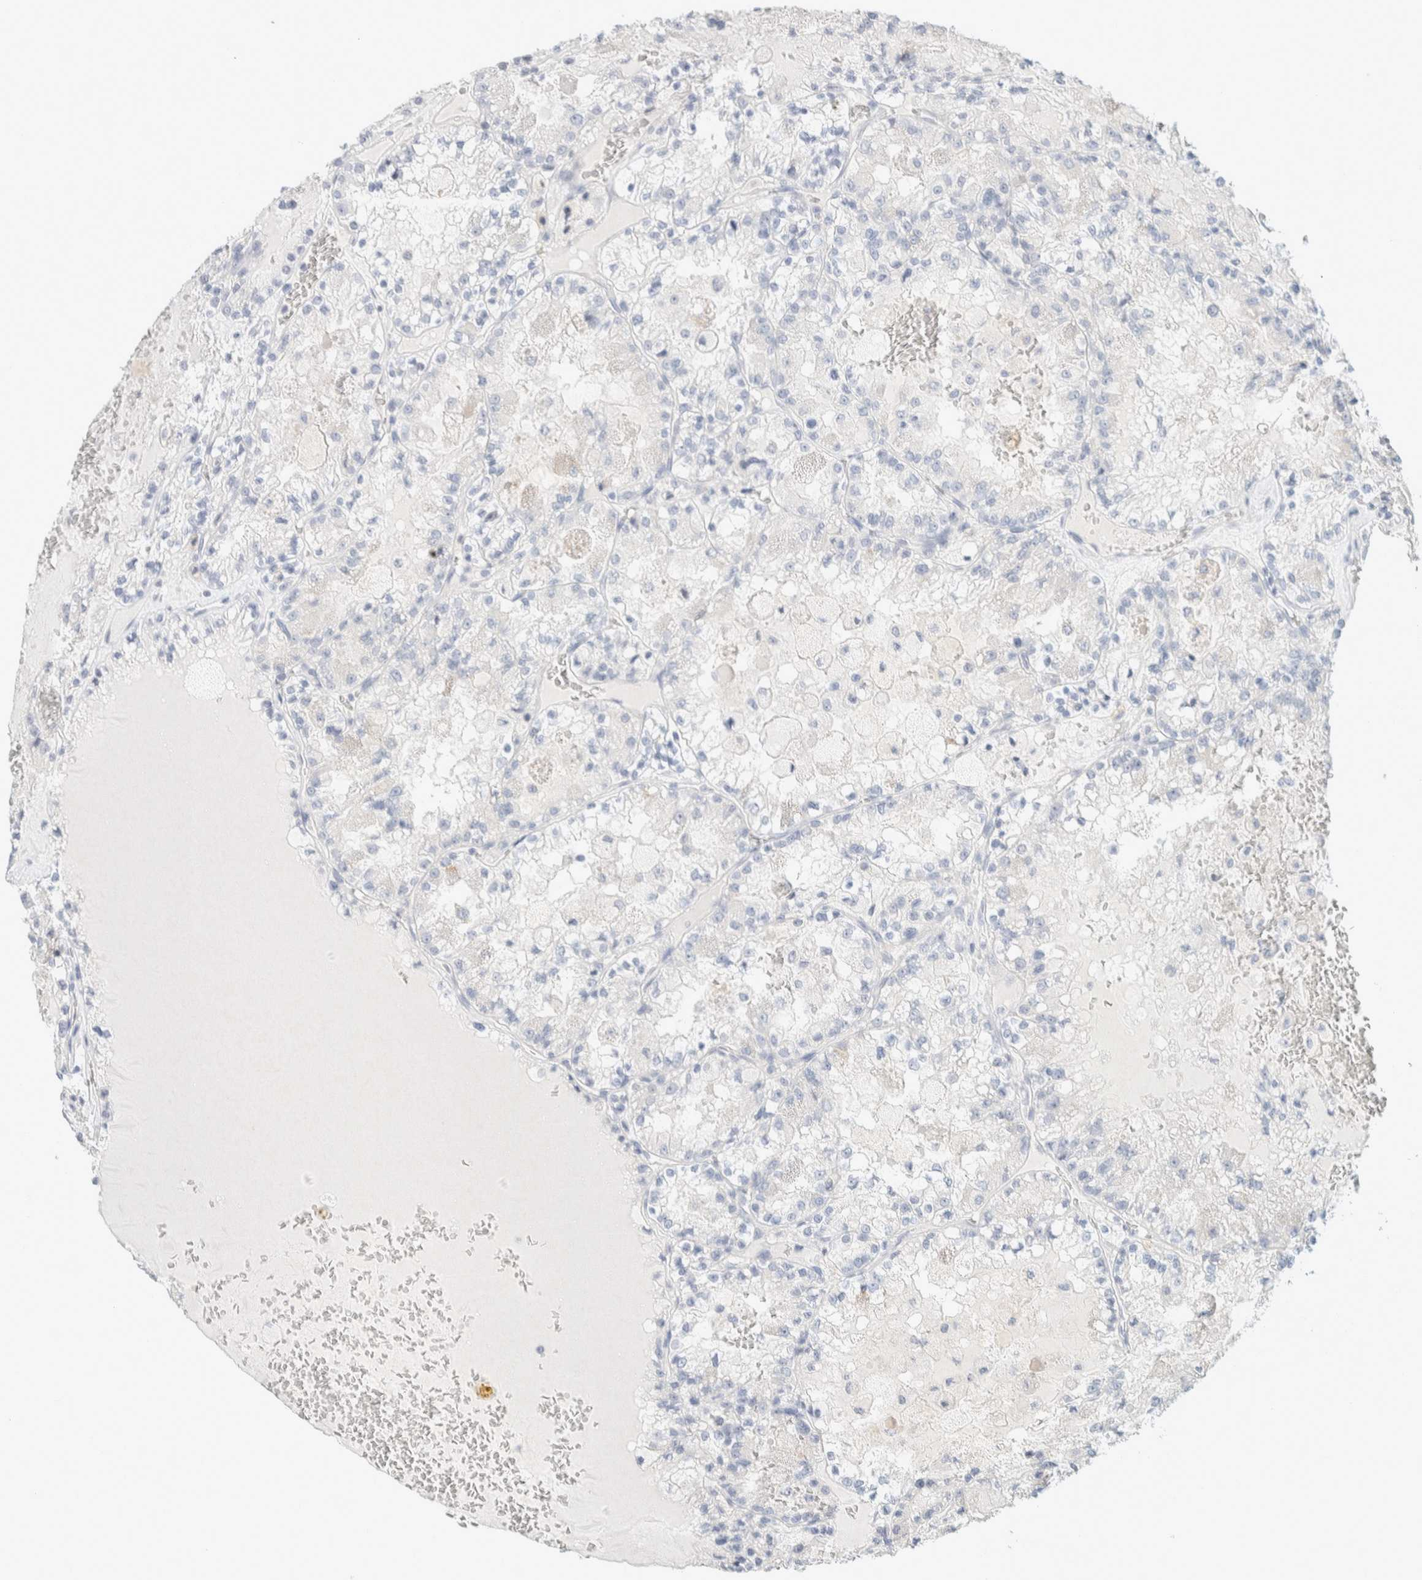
{"staining": {"intensity": "negative", "quantity": "none", "location": "none"}, "tissue": "renal cancer", "cell_type": "Tumor cells", "image_type": "cancer", "snomed": [{"axis": "morphology", "description": "Adenocarcinoma, NOS"}, {"axis": "topography", "description": "Kidney"}], "caption": "The micrograph demonstrates no staining of tumor cells in renal cancer.", "gene": "ALOX12B", "patient": {"sex": "female", "age": 56}}